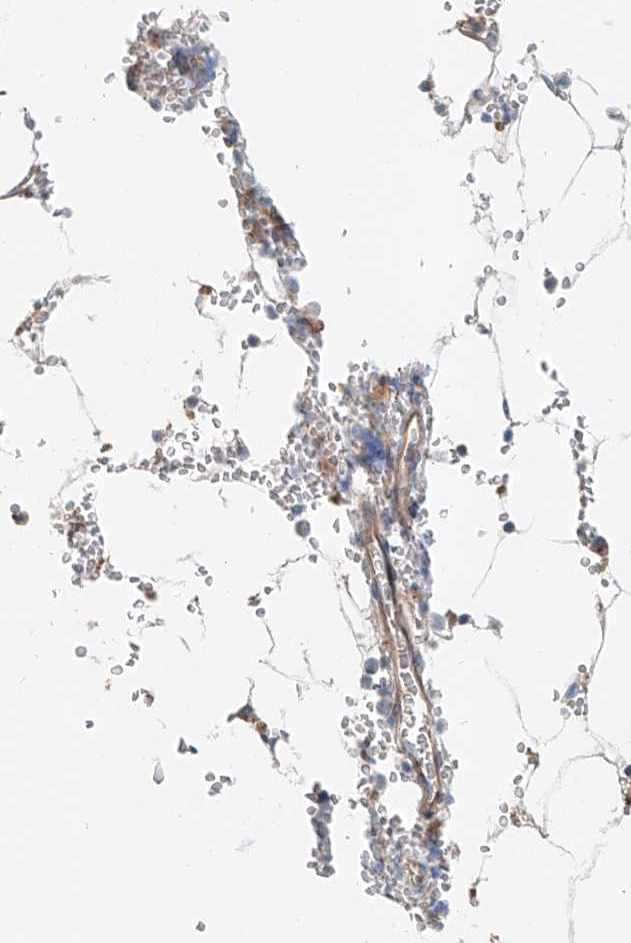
{"staining": {"intensity": "moderate", "quantity": "<25%", "location": "cytoplasmic/membranous"}, "tissue": "bone marrow", "cell_type": "Hematopoietic cells", "image_type": "normal", "snomed": [{"axis": "morphology", "description": "Normal tissue, NOS"}, {"axis": "topography", "description": "Bone marrow"}], "caption": "A brown stain shows moderate cytoplasmic/membranous positivity of a protein in hematopoietic cells of normal human bone marrow. (DAB IHC with brightfield microscopy, high magnification).", "gene": "TRIM47", "patient": {"sex": "male", "age": 70}}